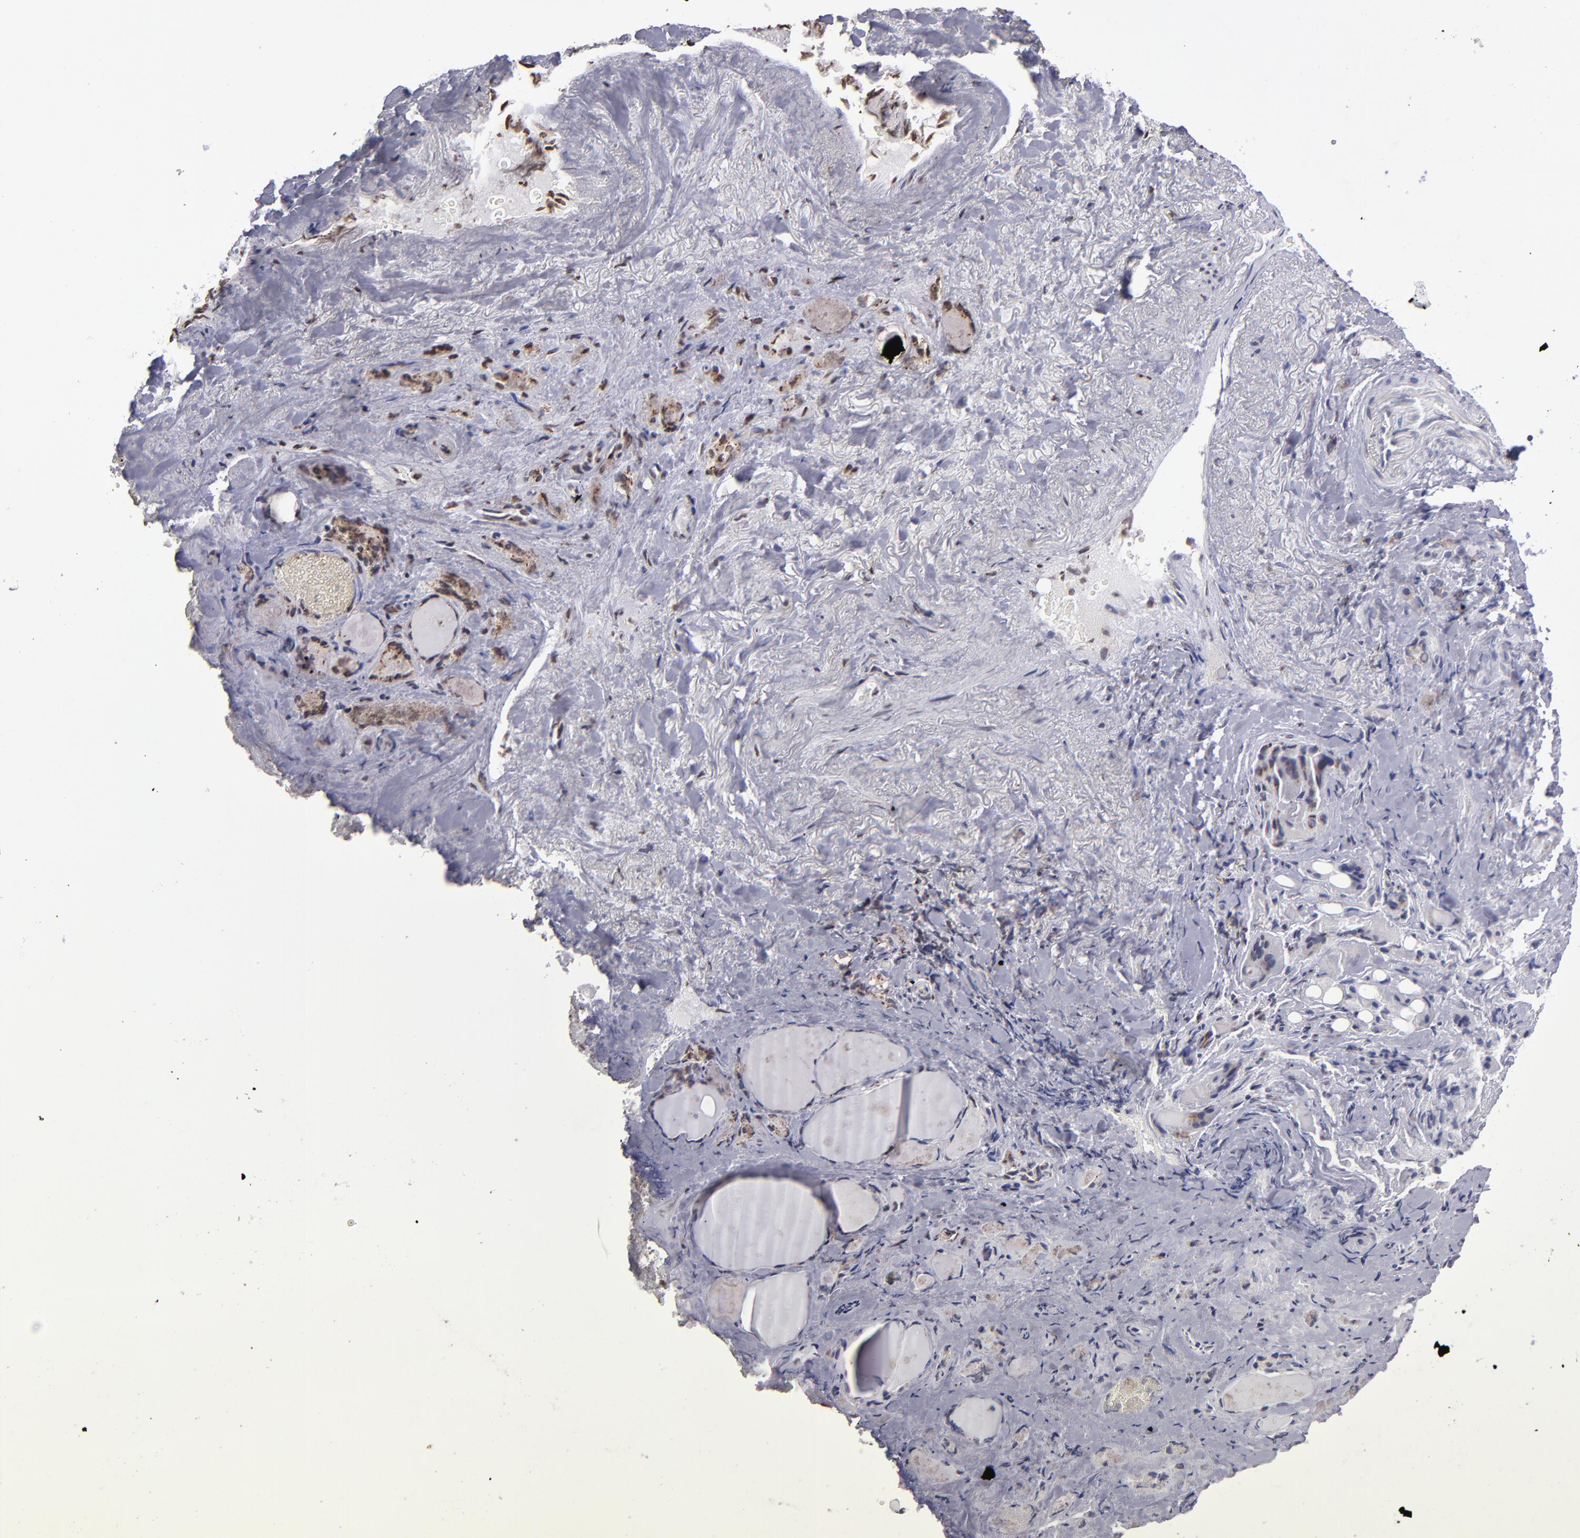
{"staining": {"intensity": "moderate", "quantity": ">75%", "location": "cytoplasmic/membranous,nuclear"}, "tissue": "thyroid gland", "cell_type": "Glandular cells", "image_type": "normal", "snomed": [{"axis": "morphology", "description": "Normal tissue, NOS"}, {"axis": "topography", "description": "Thyroid gland"}], "caption": "IHC histopathology image of normal thyroid gland: human thyroid gland stained using immunohistochemistry (IHC) exhibits medium levels of moderate protein expression localized specifically in the cytoplasmic/membranous,nuclear of glandular cells, appearing as a cytoplasmic/membranous,nuclear brown color.", "gene": "CSDC2", "patient": {"sex": "female", "age": 75}}